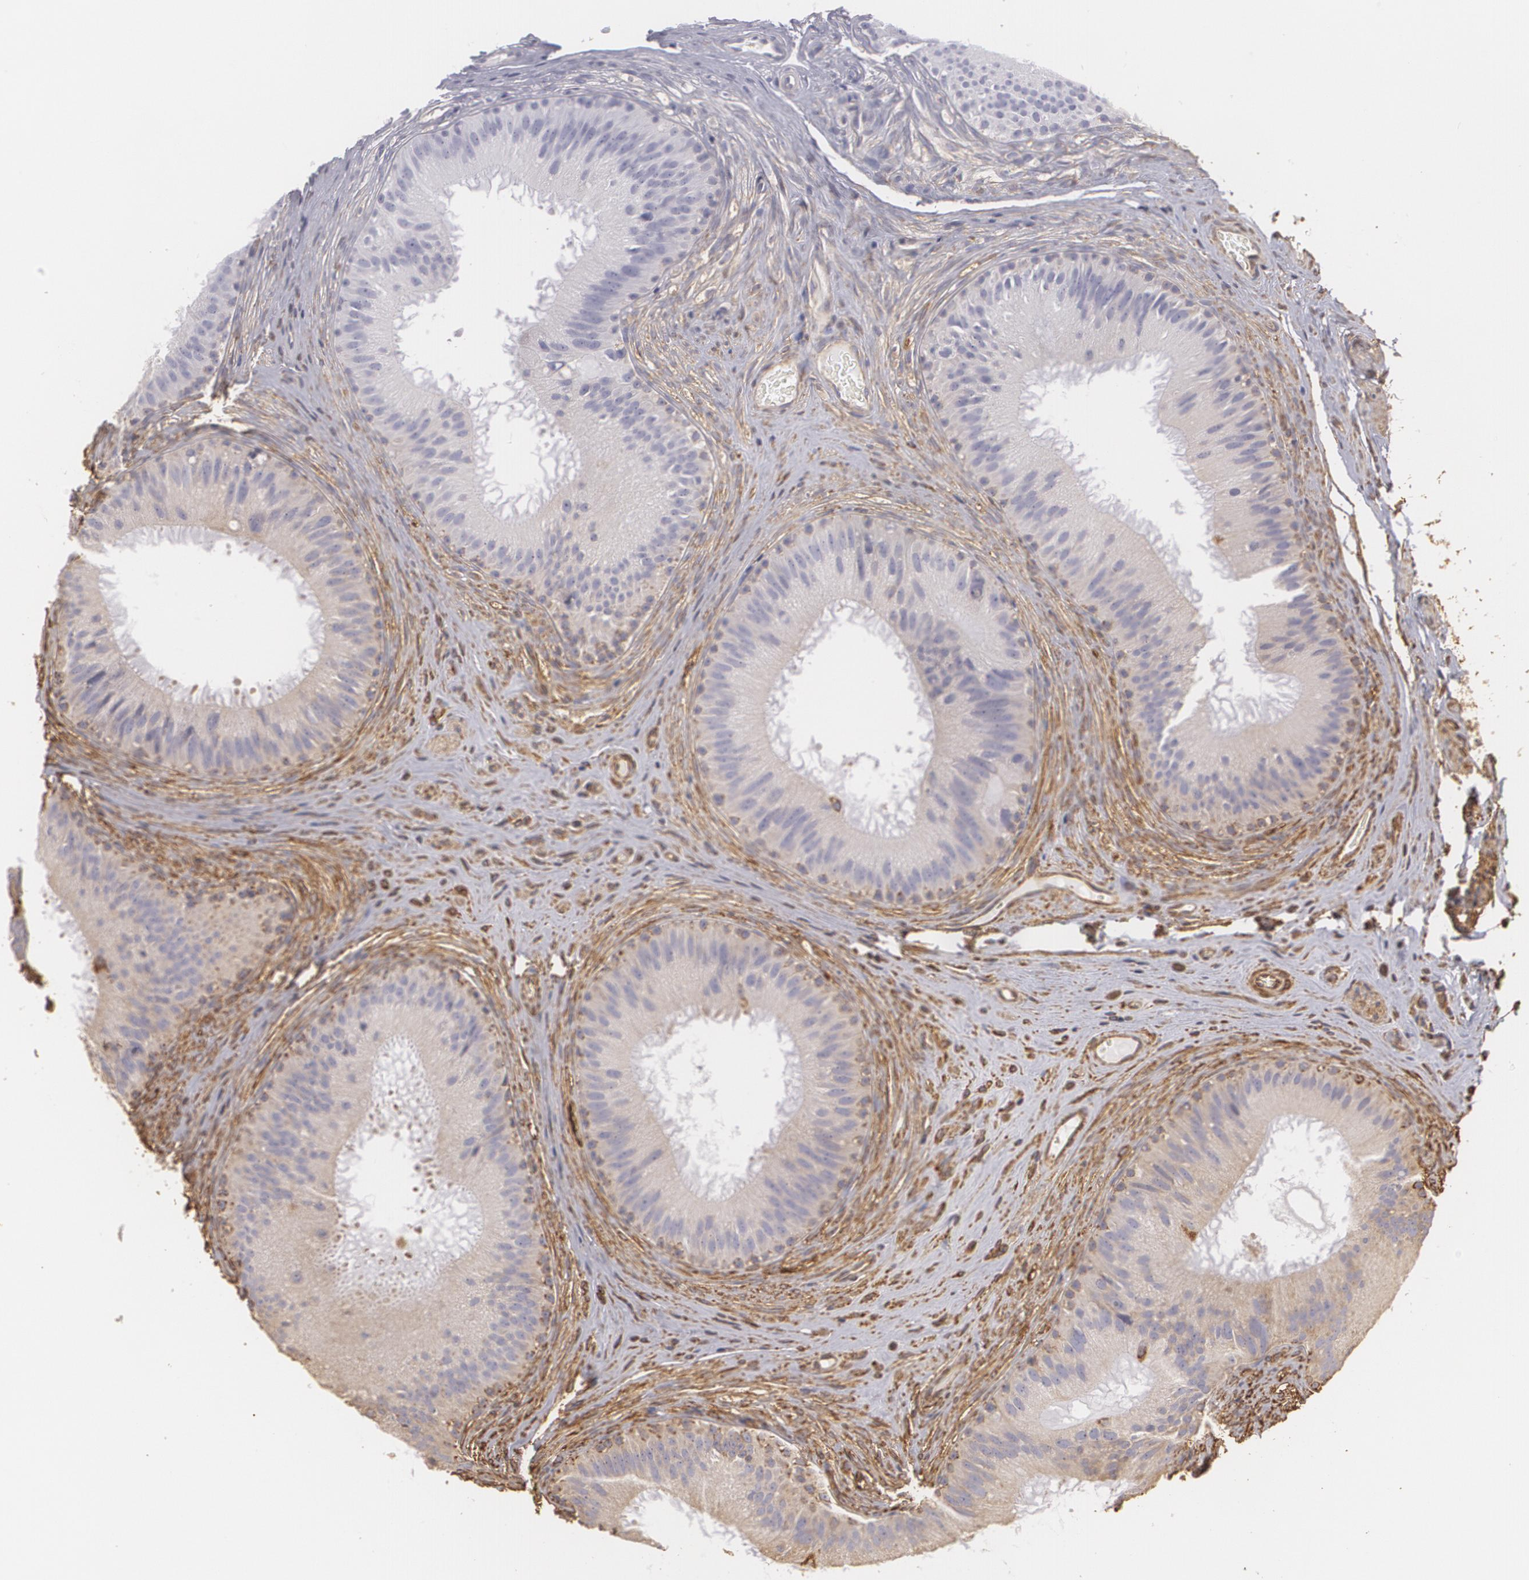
{"staining": {"intensity": "weak", "quantity": "25%-75%", "location": "cytoplasmic/membranous"}, "tissue": "epididymis", "cell_type": "Glandular cells", "image_type": "normal", "snomed": [{"axis": "morphology", "description": "Normal tissue, NOS"}, {"axis": "topography", "description": "Epididymis"}], "caption": "Epididymis stained with DAB (3,3'-diaminobenzidine) immunohistochemistry (IHC) displays low levels of weak cytoplasmic/membranous expression in about 25%-75% of glandular cells. (IHC, brightfield microscopy, high magnification).", "gene": "CYB5R3", "patient": {"sex": "male", "age": 32}}